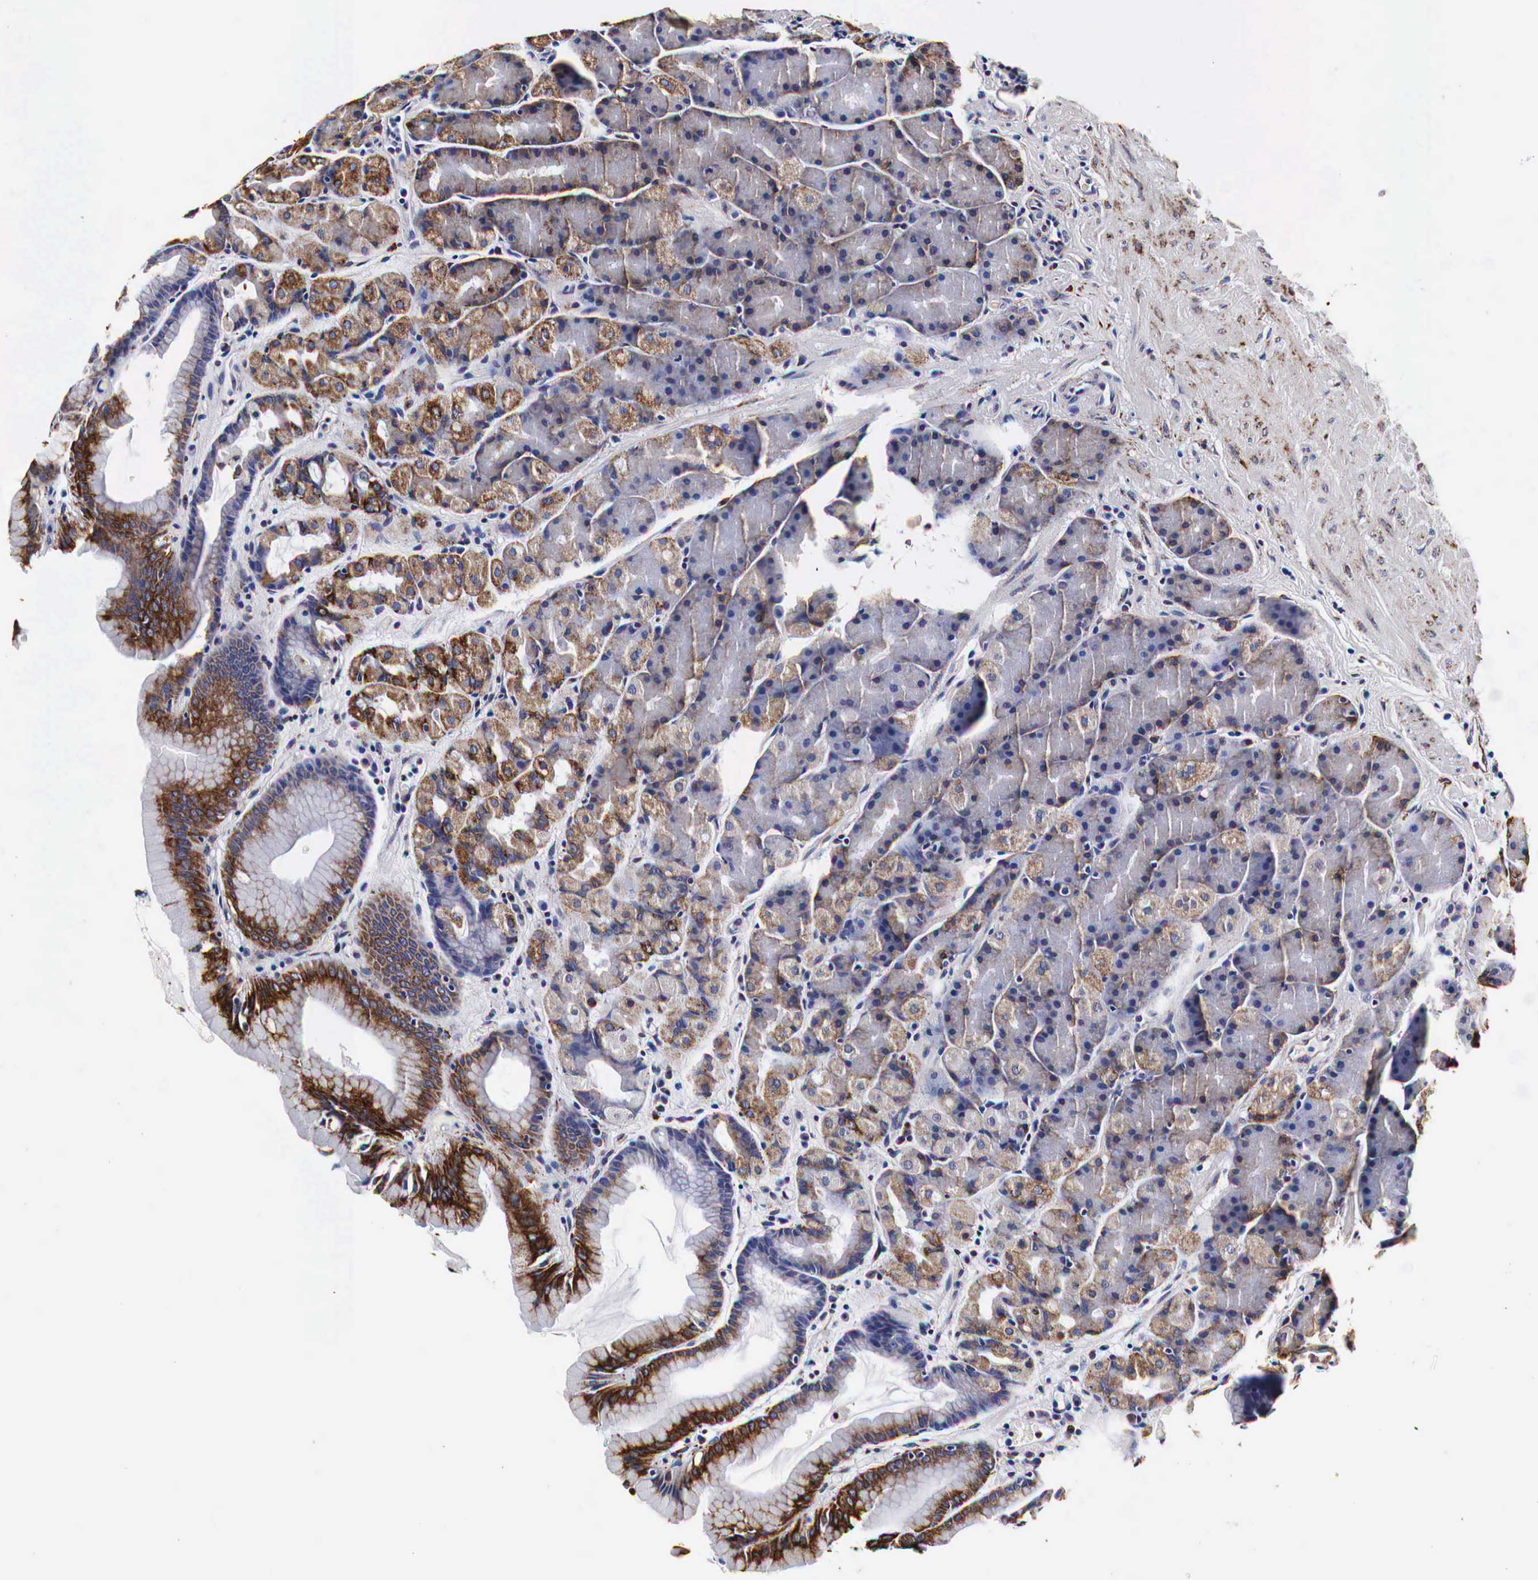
{"staining": {"intensity": "moderate", "quantity": "25%-75%", "location": "cytoplasmic/membranous"}, "tissue": "stomach", "cell_type": "Glandular cells", "image_type": "normal", "snomed": [{"axis": "morphology", "description": "Normal tissue, NOS"}, {"axis": "topography", "description": "Stomach, upper"}], "caption": "Stomach stained with a brown dye shows moderate cytoplasmic/membranous positive positivity in approximately 25%-75% of glandular cells.", "gene": "CKAP4", "patient": {"sex": "male", "age": 72}}